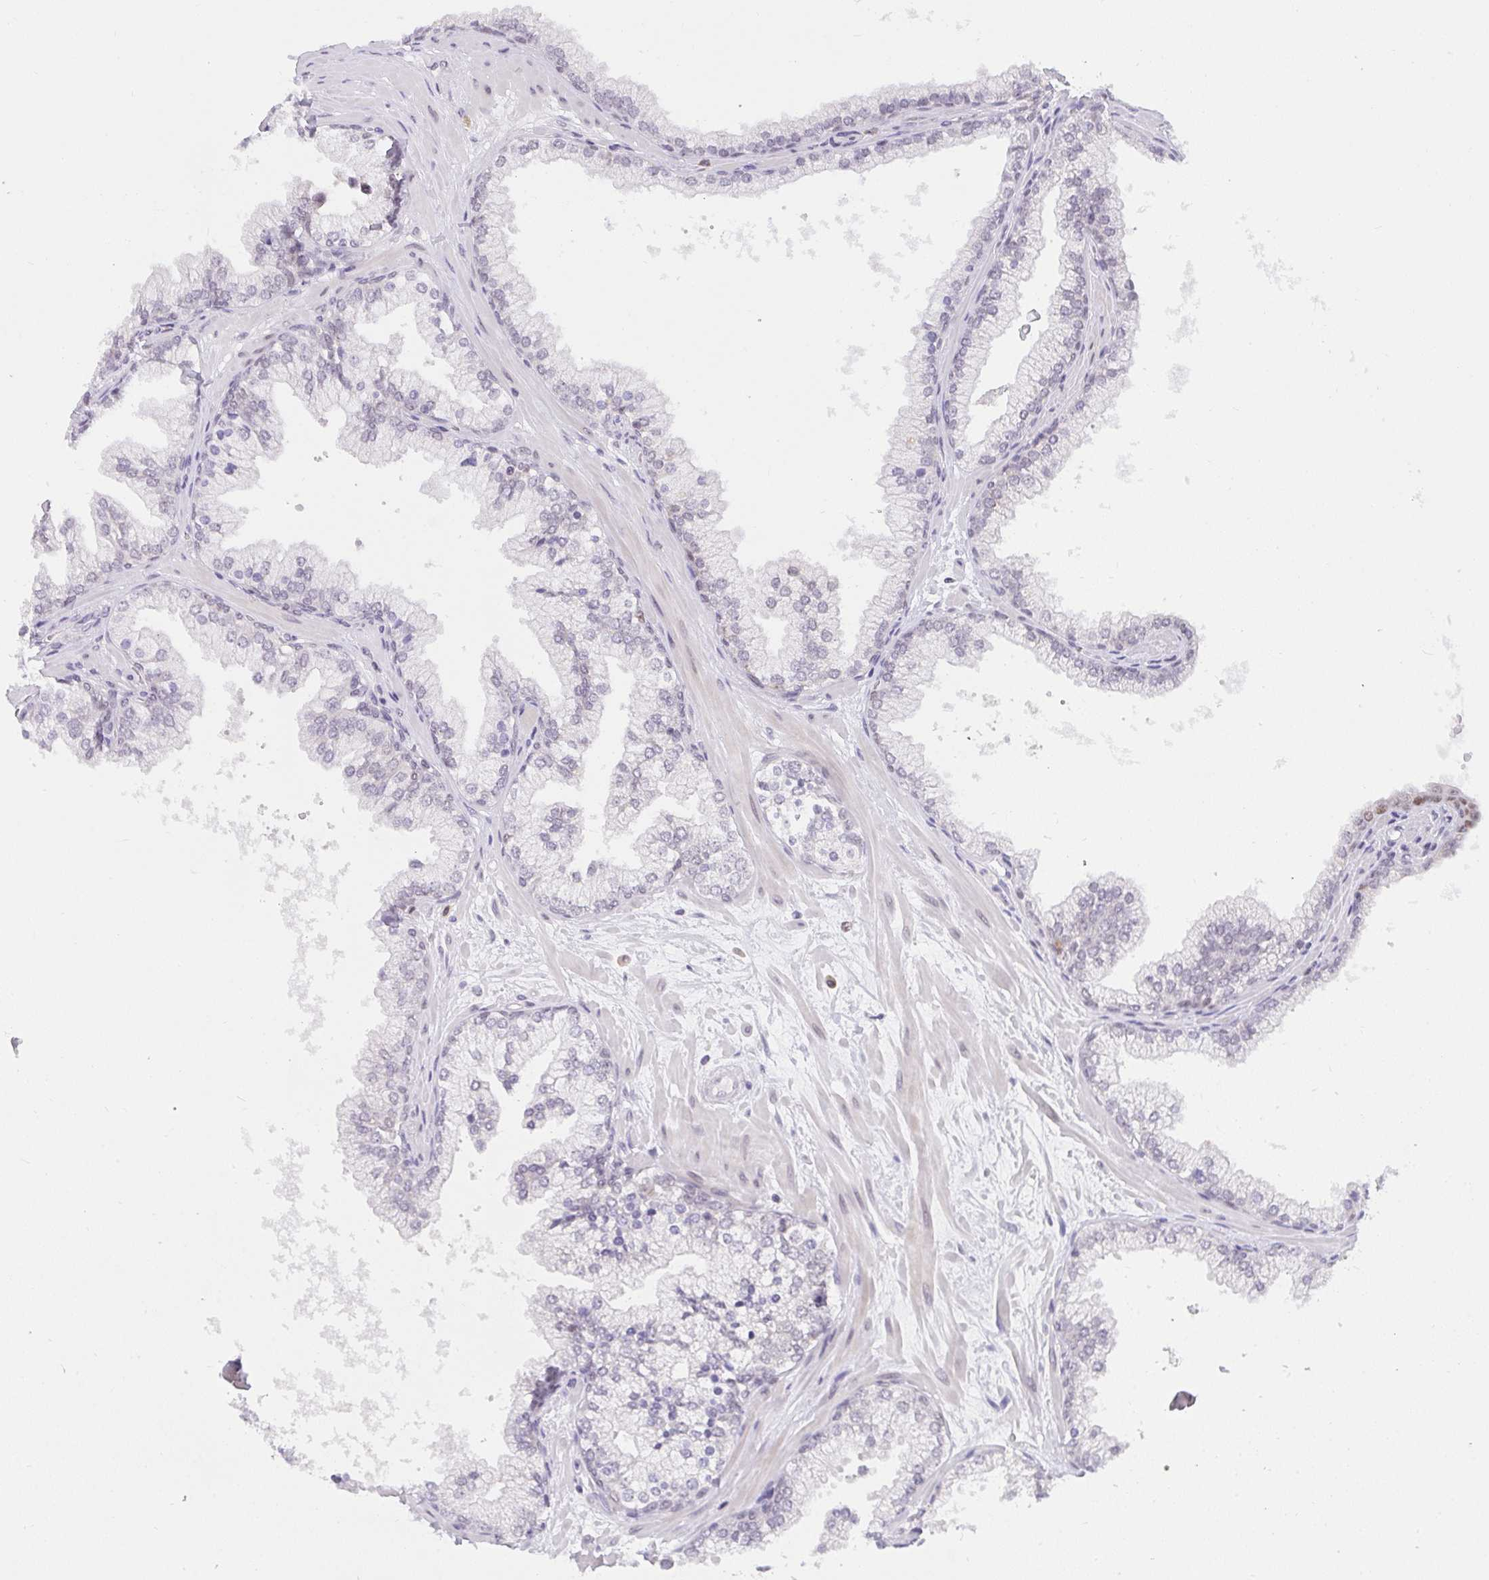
{"staining": {"intensity": "negative", "quantity": "none", "location": "none"}, "tissue": "prostate", "cell_type": "Glandular cells", "image_type": "normal", "snomed": [{"axis": "morphology", "description": "Normal tissue, NOS"}, {"axis": "topography", "description": "Prostate"}, {"axis": "topography", "description": "Peripheral nerve tissue"}], "caption": "DAB immunohistochemical staining of benign prostate reveals no significant expression in glandular cells. (IHC, brightfield microscopy, high magnification).", "gene": "RFC4", "patient": {"sex": "male", "age": 61}}